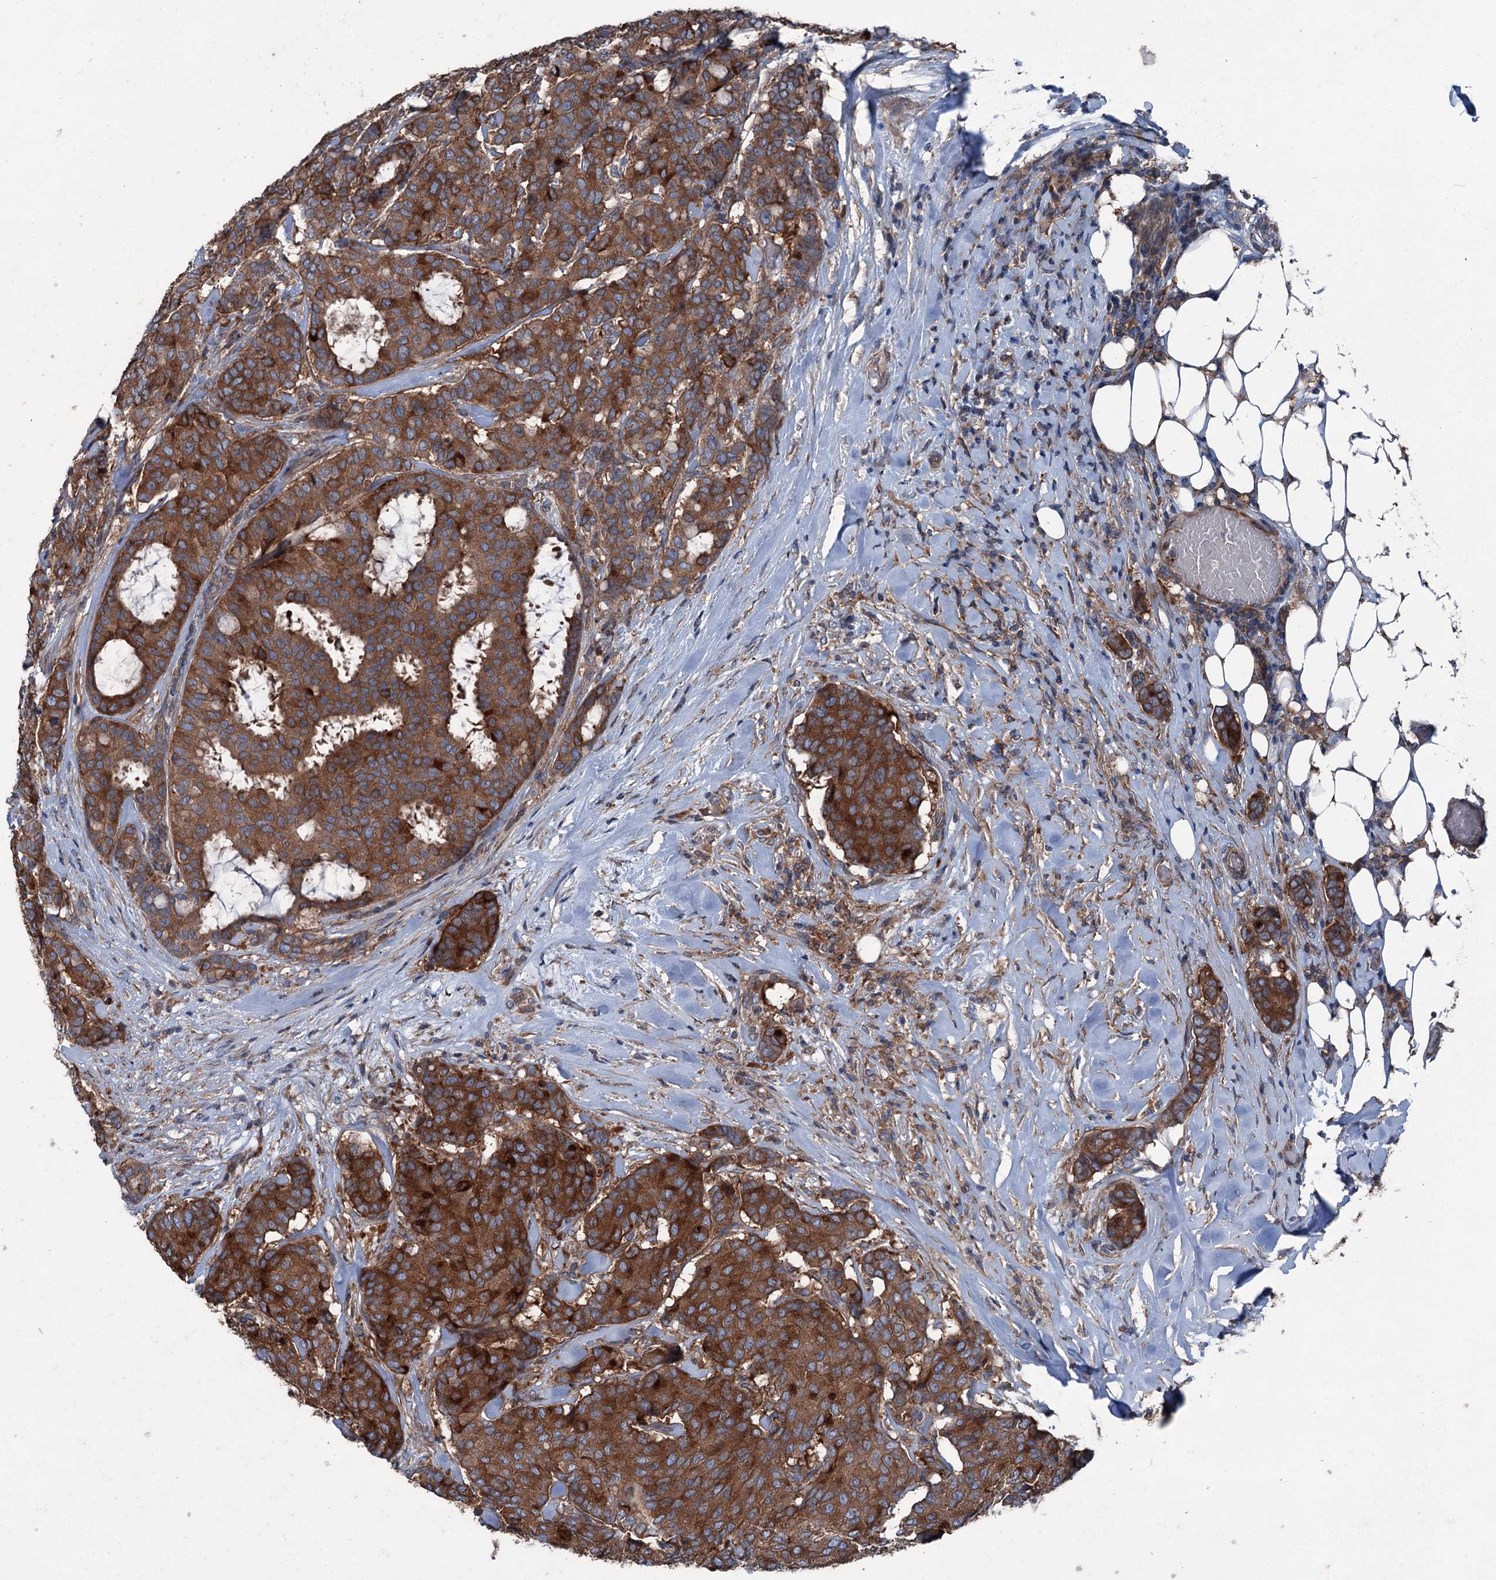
{"staining": {"intensity": "strong", "quantity": ">75%", "location": "cytoplasmic/membranous"}, "tissue": "breast cancer", "cell_type": "Tumor cells", "image_type": "cancer", "snomed": [{"axis": "morphology", "description": "Duct carcinoma"}, {"axis": "topography", "description": "Breast"}], "caption": "This is a photomicrograph of immunohistochemistry (IHC) staining of invasive ductal carcinoma (breast), which shows strong positivity in the cytoplasmic/membranous of tumor cells.", "gene": "RUFY1", "patient": {"sex": "female", "age": 75}}